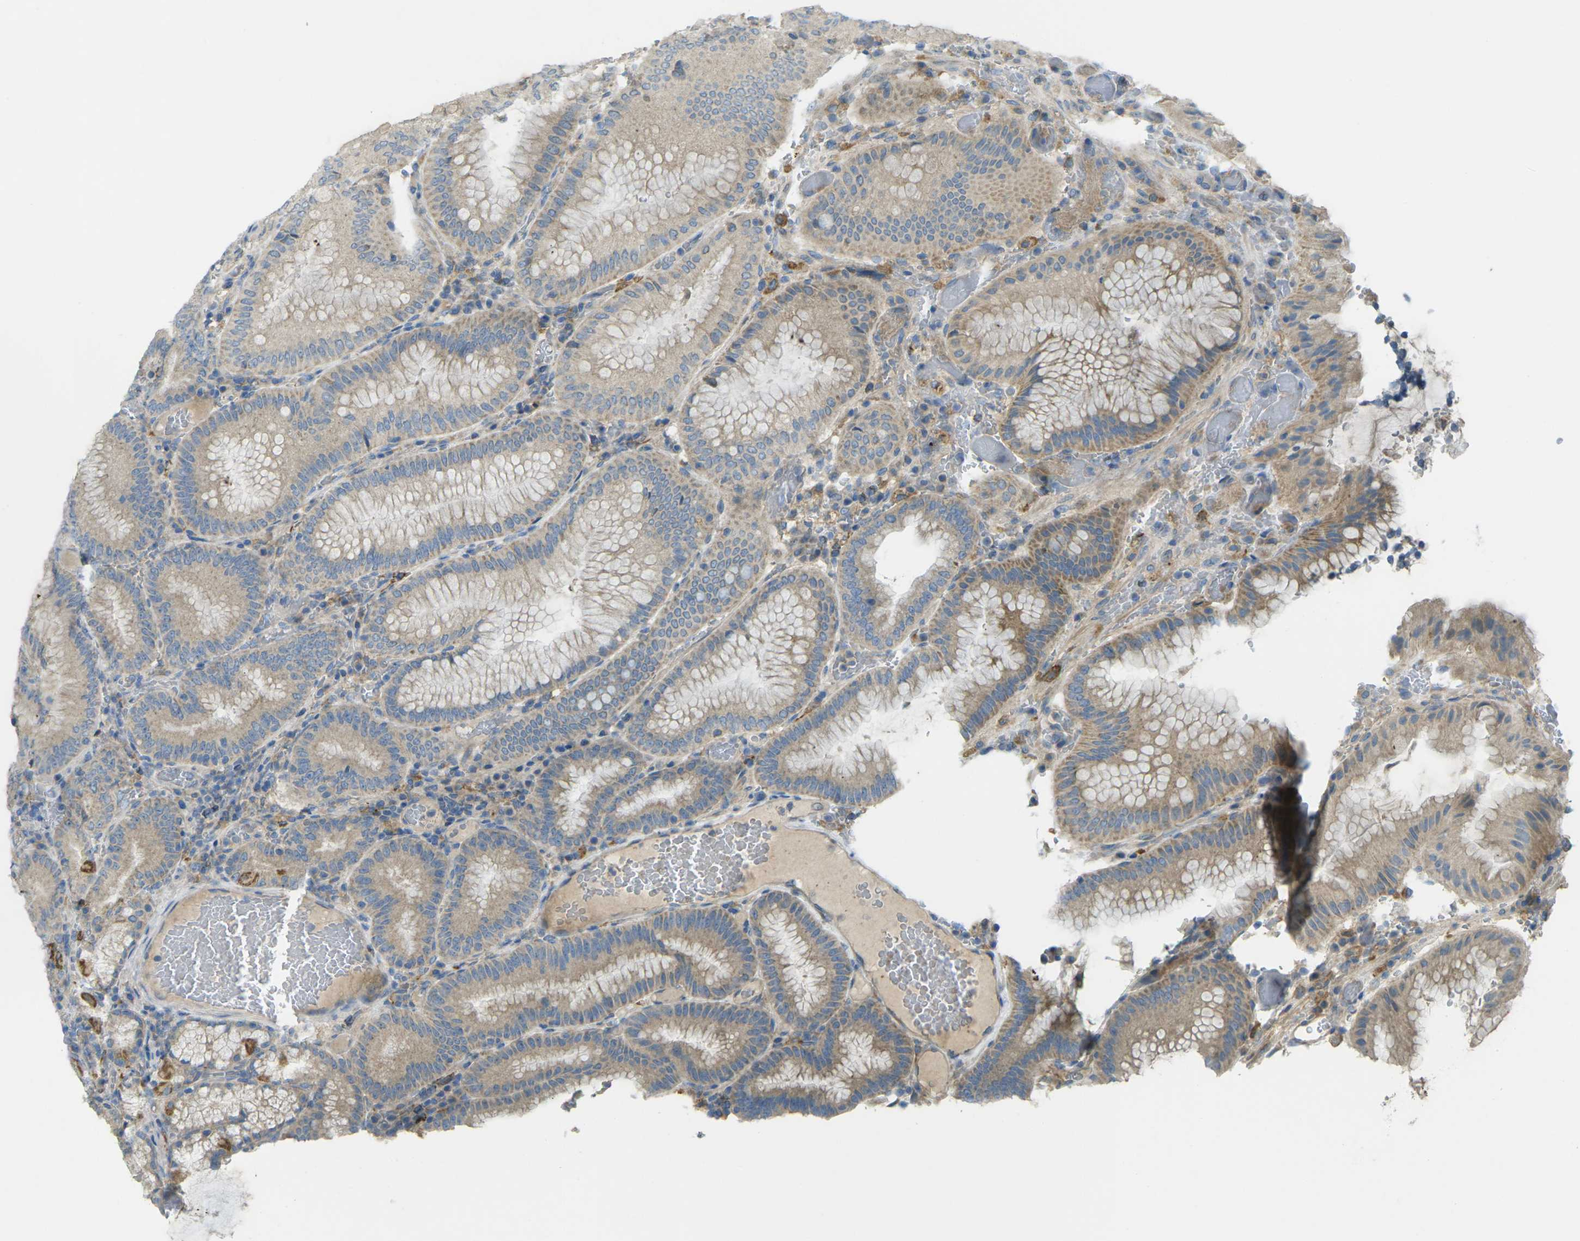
{"staining": {"intensity": "moderate", "quantity": "25%-75%", "location": "cytoplasmic/membranous"}, "tissue": "stomach", "cell_type": "Glandular cells", "image_type": "normal", "snomed": [{"axis": "morphology", "description": "Normal tissue, NOS"}, {"axis": "morphology", "description": "Carcinoid, malignant, NOS"}, {"axis": "topography", "description": "Stomach, upper"}], "caption": "Protein staining of normal stomach demonstrates moderate cytoplasmic/membranous positivity in approximately 25%-75% of glandular cells. The protein of interest is stained brown, and the nuclei are stained in blue (DAB (3,3'-diaminobenzidine) IHC with brightfield microscopy, high magnification).", "gene": "MYLK4", "patient": {"sex": "male", "age": 39}}